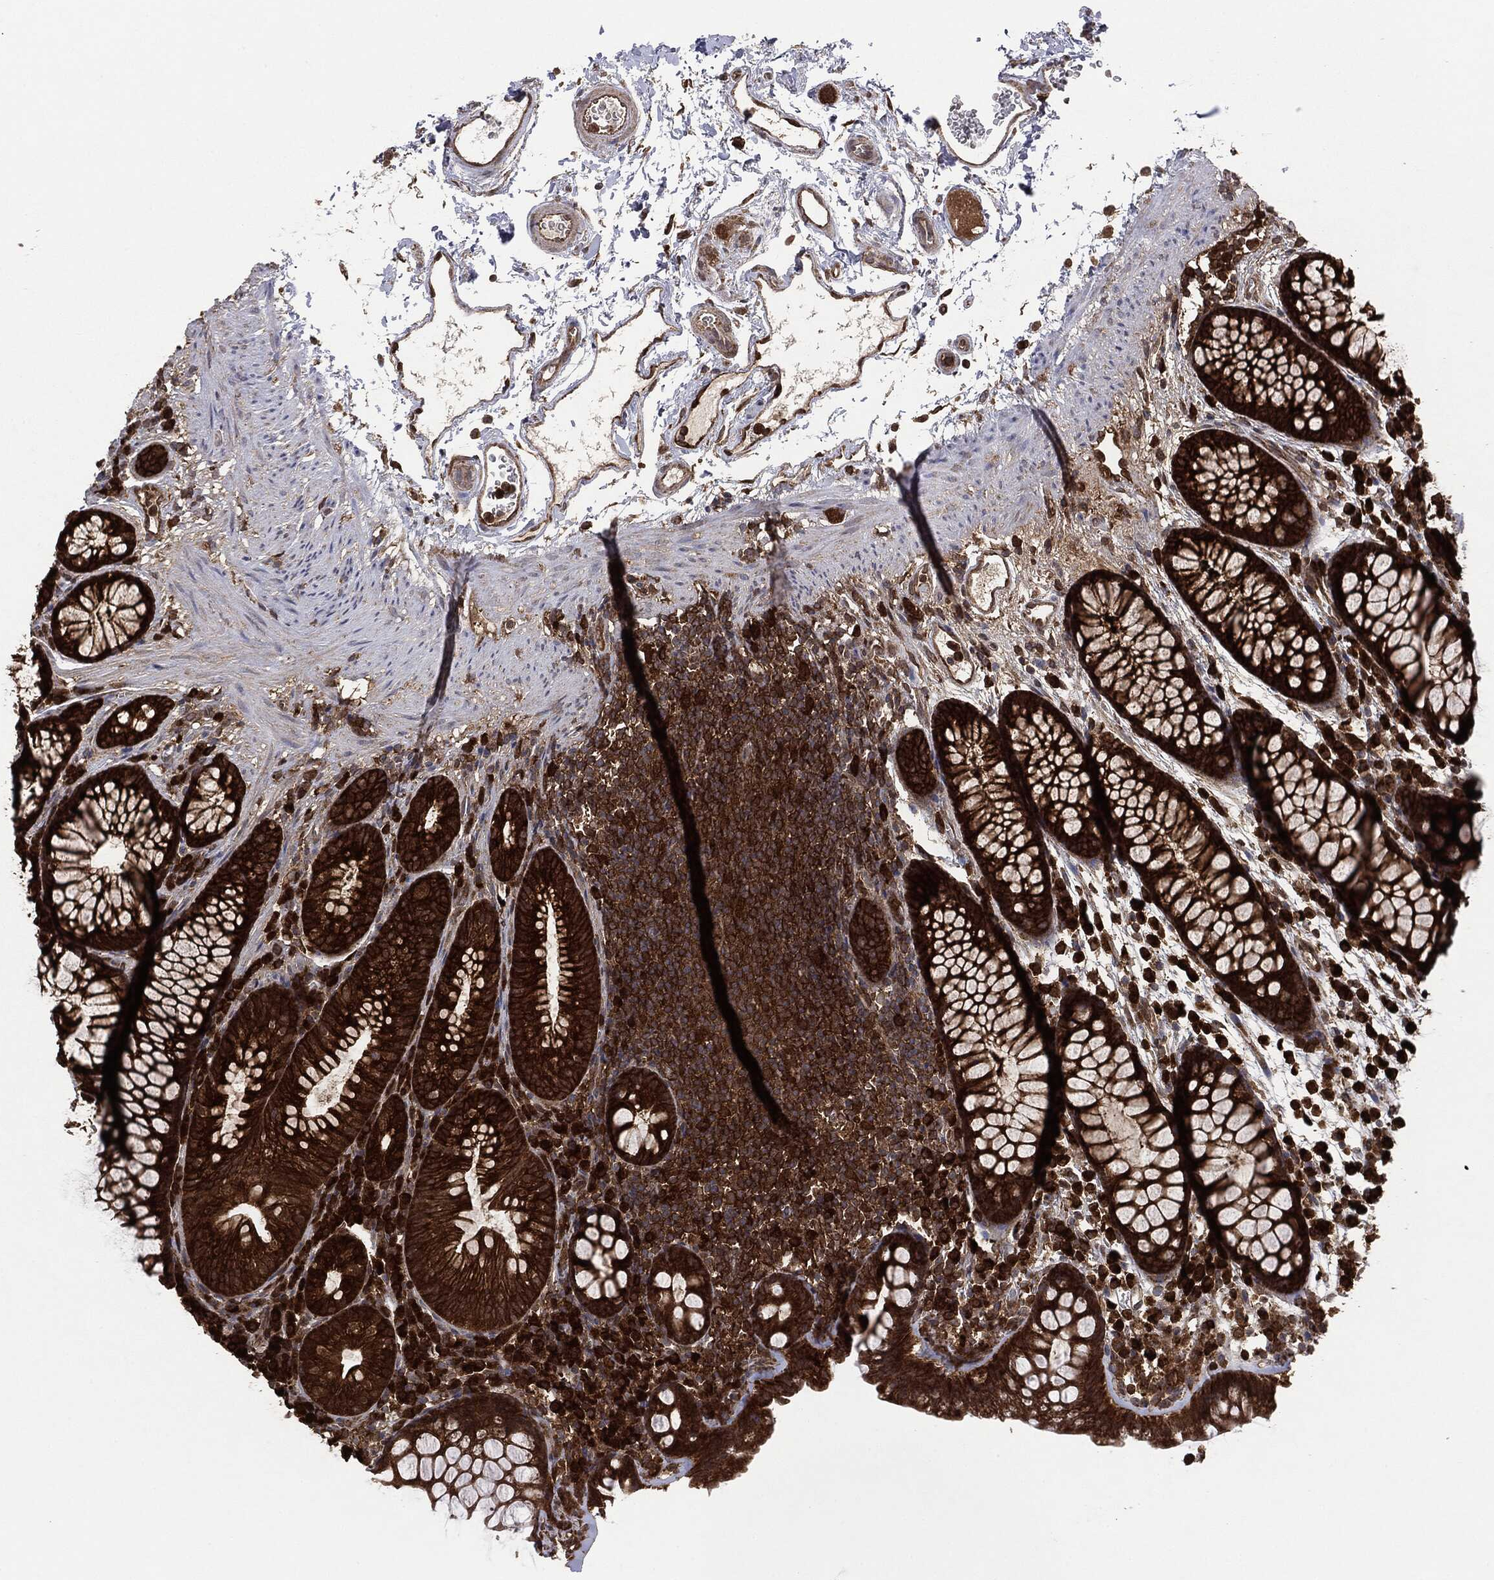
{"staining": {"intensity": "strong", "quantity": ">75%", "location": "cytoplasmic/membranous"}, "tissue": "colon", "cell_type": "Endothelial cells", "image_type": "normal", "snomed": [{"axis": "morphology", "description": "Normal tissue, NOS"}, {"axis": "topography", "description": "Colon"}], "caption": "A high amount of strong cytoplasmic/membranous positivity is seen in approximately >75% of endothelial cells in benign colon. The staining is performed using DAB brown chromogen to label protein expression. The nuclei are counter-stained blue using hematoxylin.", "gene": "NME1", "patient": {"sex": "male", "age": 76}}